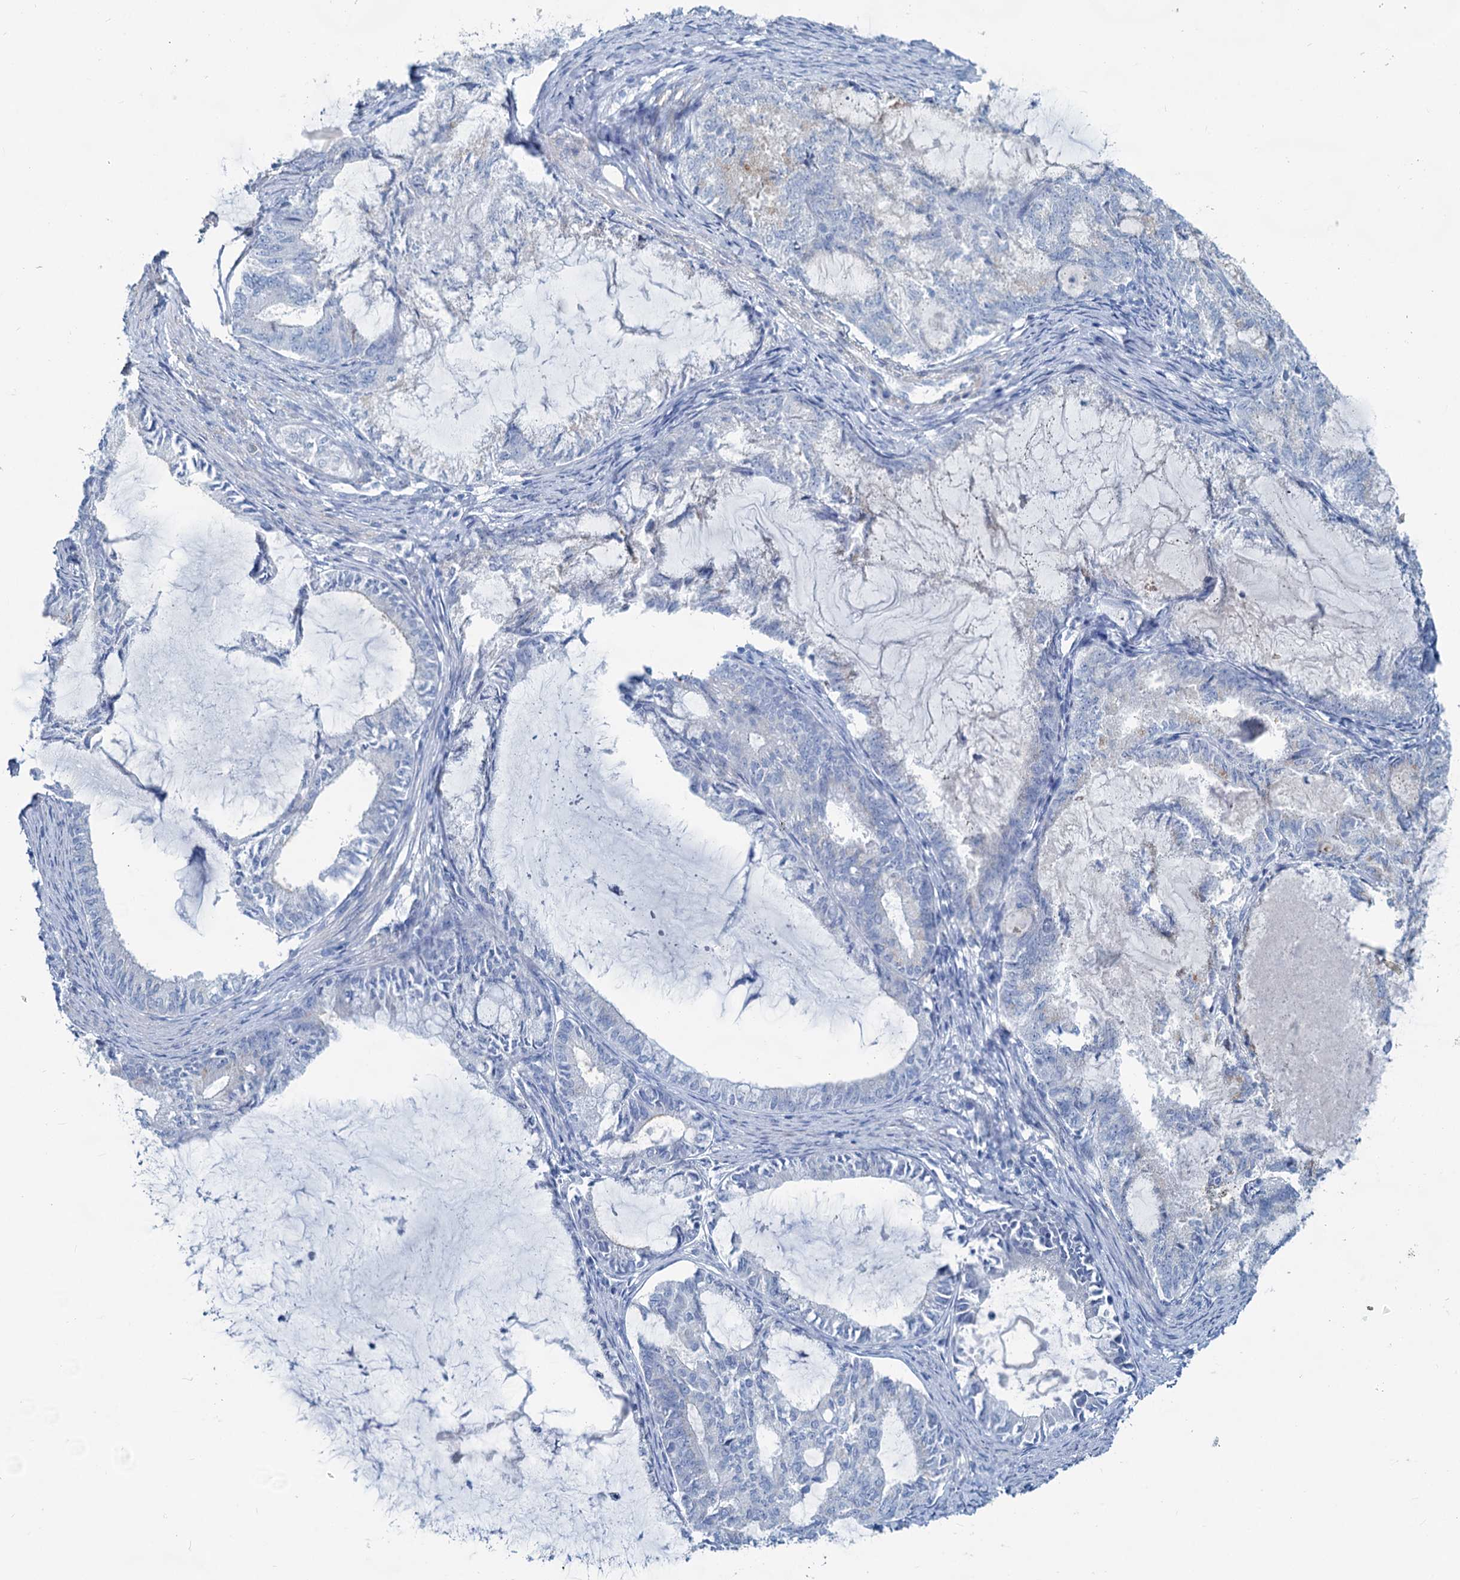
{"staining": {"intensity": "negative", "quantity": "none", "location": "none"}, "tissue": "endometrial cancer", "cell_type": "Tumor cells", "image_type": "cancer", "snomed": [{"axis": "morphology", "description": "Adenocarcinoma, NOS"}, {"axis": "topography", "description": "Endometrium"}], "caption": "High magnification brightfield microscopy of endometrial cancer stained with DAB (brown) and counterstained with hematoxylin (blue): tumor cells show no significant staining.", "gene": "SLC1A3", "patient": {"sex": "female", "age": 86}}